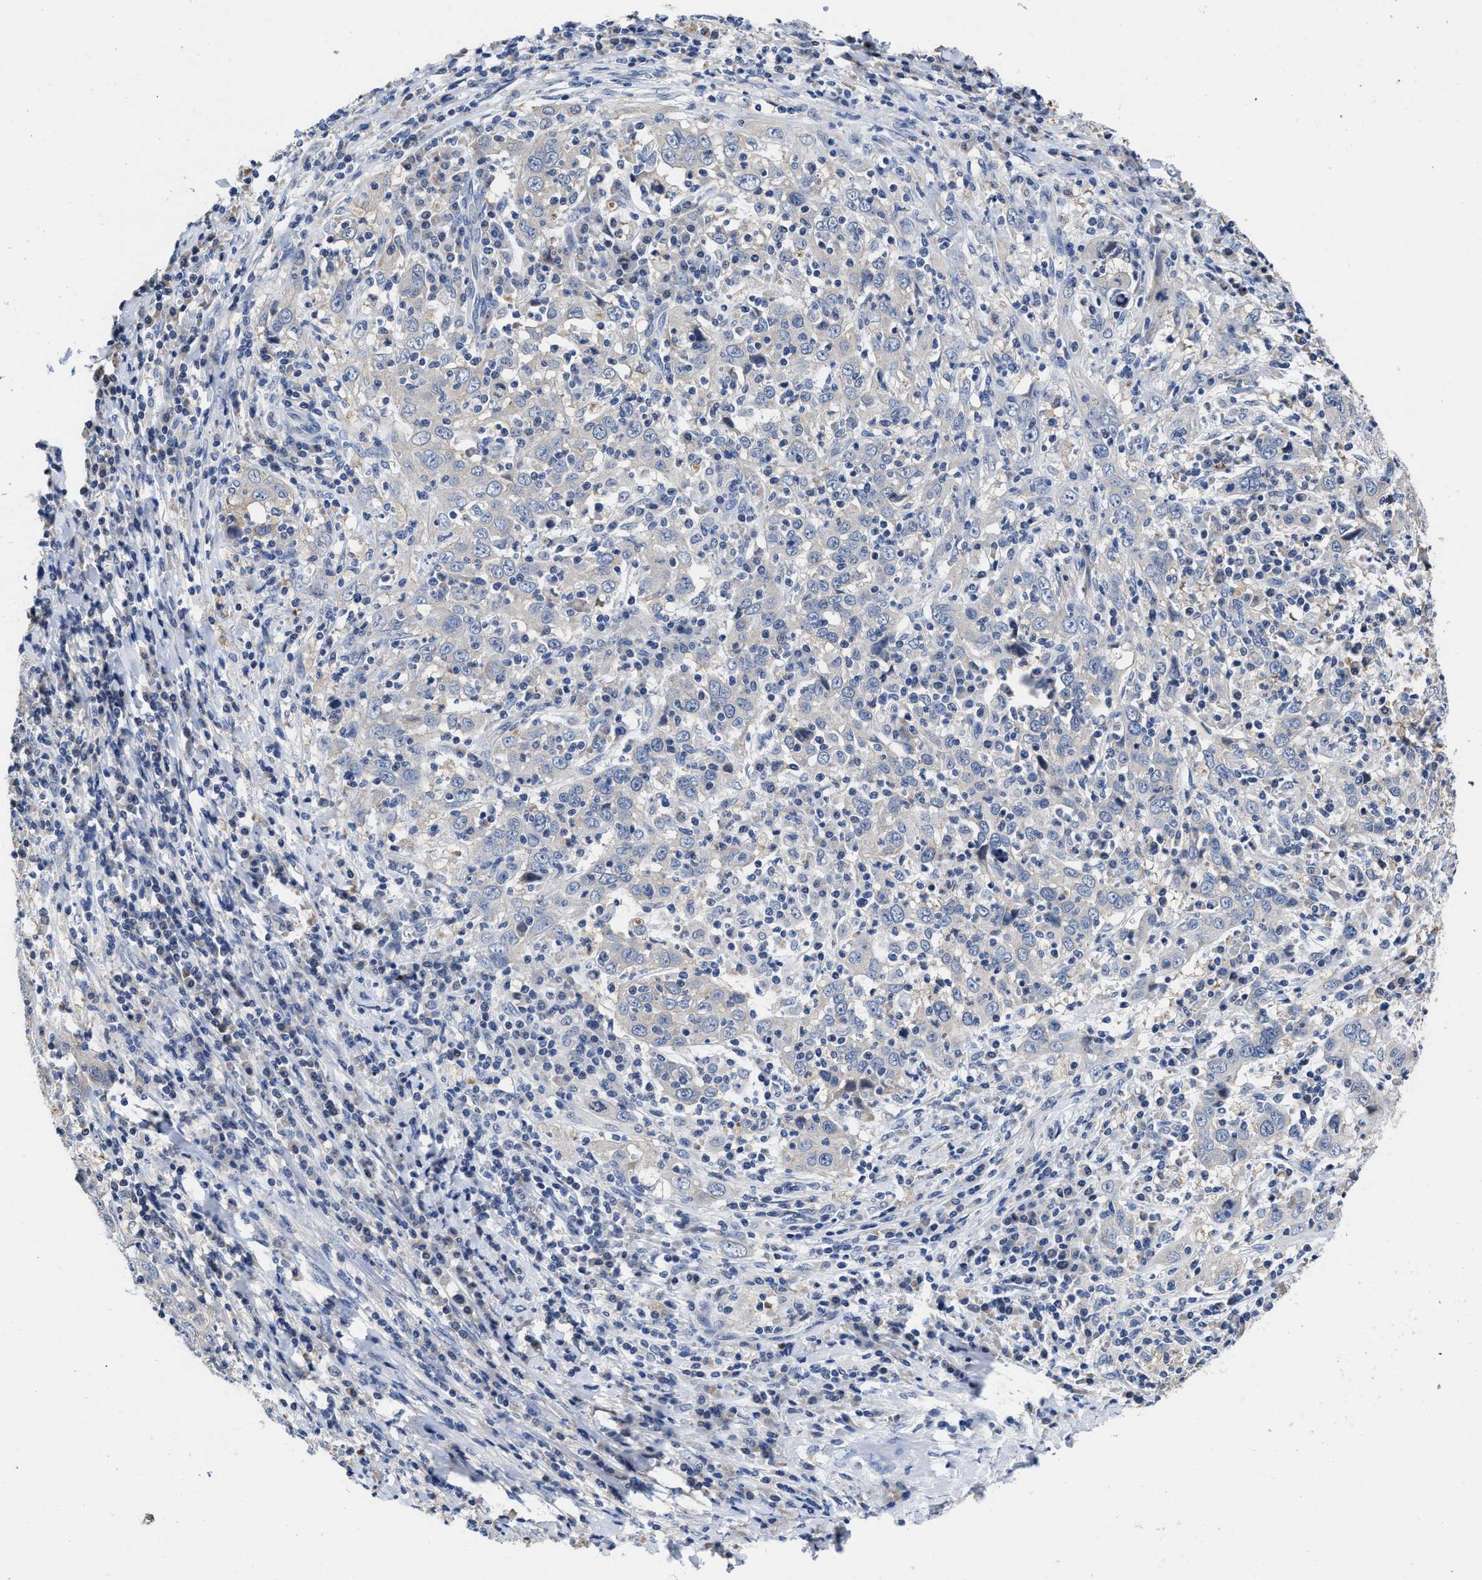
{"staining": {"intensity": "negative", "quantity": "none", "location": "none"}, "tissue": "cervical cancer", "cell_type": "Tumor cells", "image_type": "cancer", "snomed": [{"axis": "morphology", "description": "Squamous cell carcinoma, NOS"}, {"axis": "topography", "description": "Cervix"}], "caption": "A high-resolution histopathology image shows immunohistochemistry staining of cervical cancer (squamous cell carcinoma), which displays no significant positivity in tumor cells. Nuclei are stained in blue.", "gene": "HOOK1", "patient": {"sex": "female", "age": 46}}